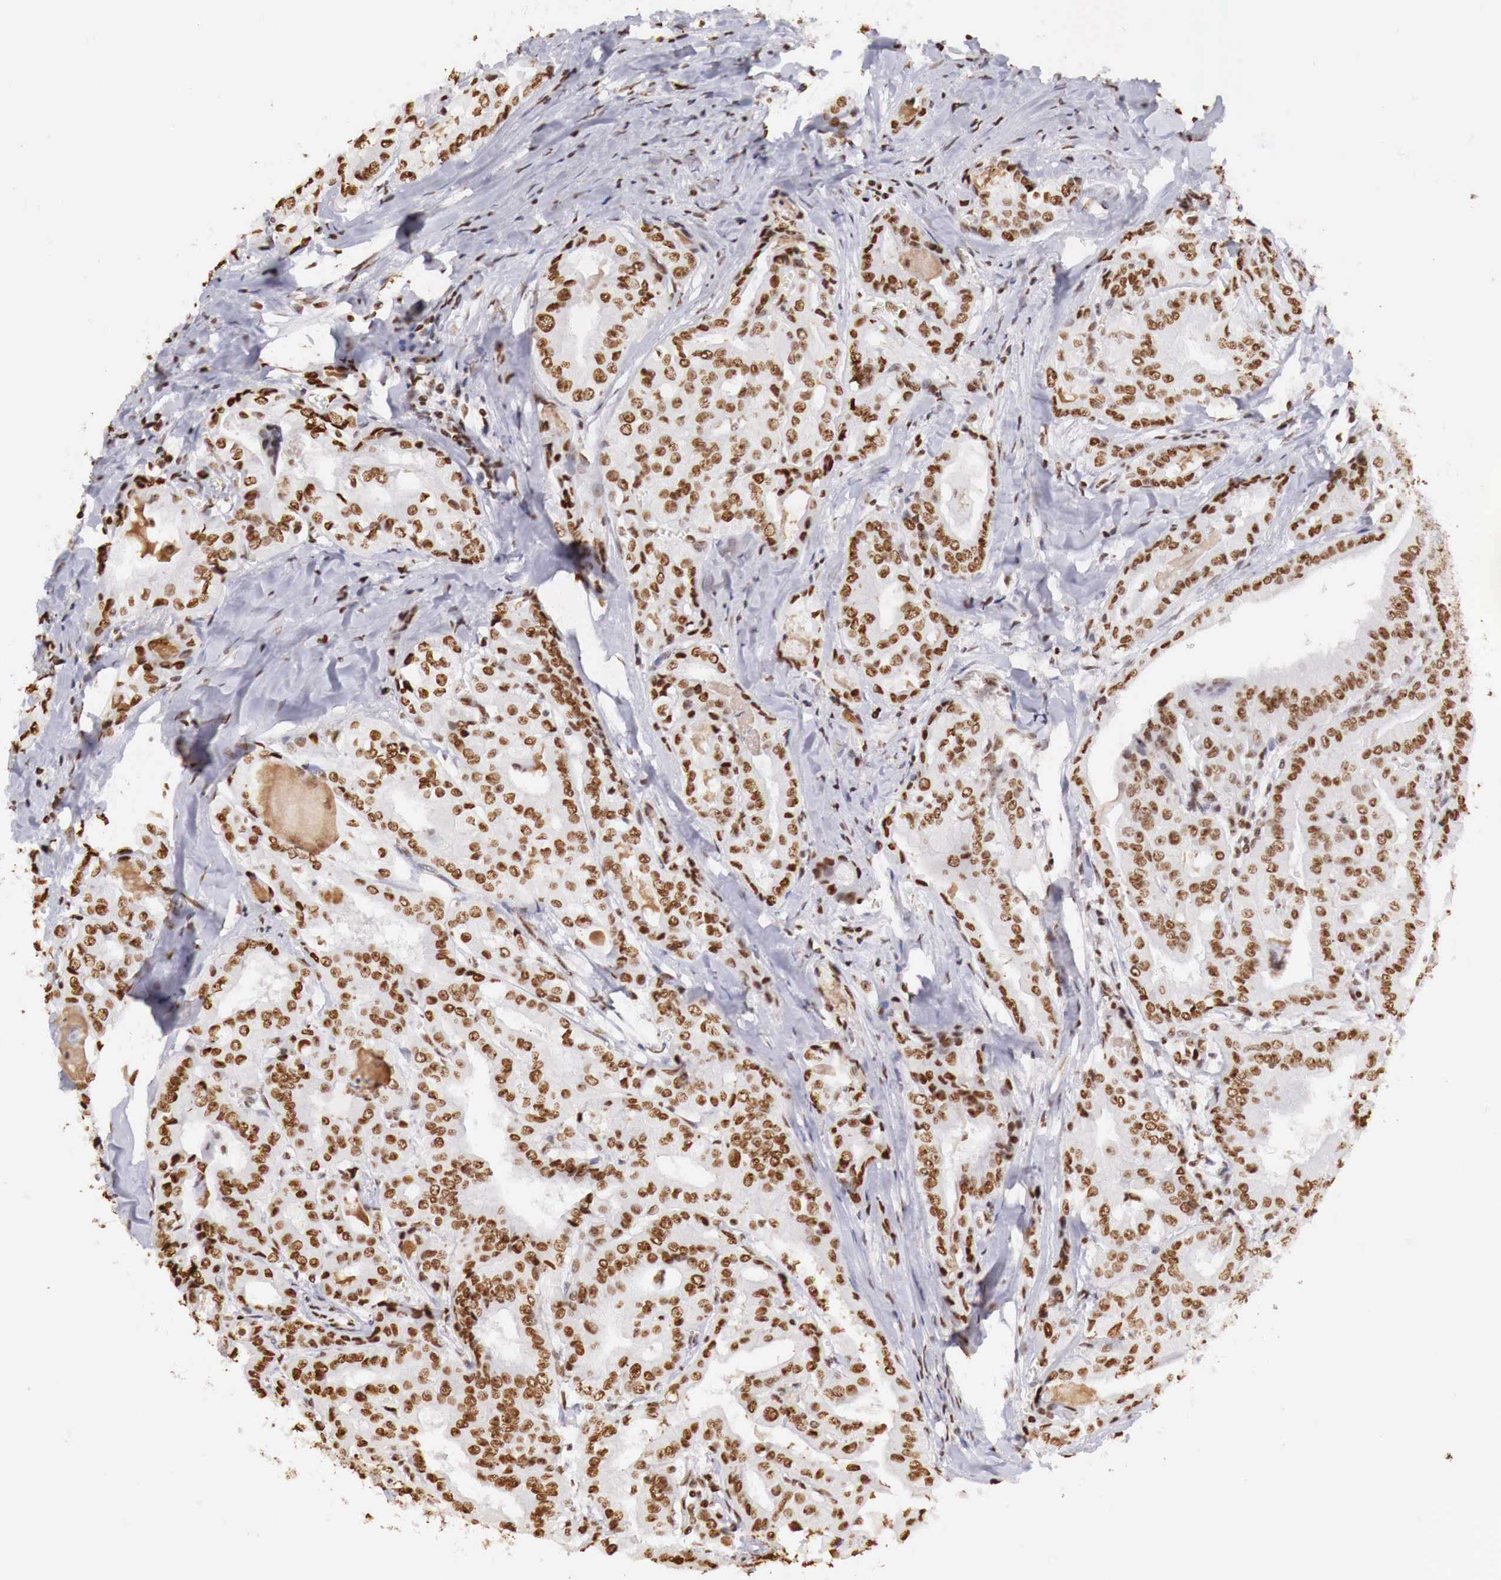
{"staining": {"intensity": "strong", "quantity": ">75%", "location": "nuclear"}, "tissue": "thyroid cancer", "cell_type": "Tumor cells", "image_type": "cancer", "snomed": [{"axis": "morphology", "description": "Papillary adenocarcinoma, NOS"}, {"axis": "topography", "description": "Thyroid gland"}], "caption": "Immunohistochemical staining of thyroid cancer exhibits high levels of strong nuclear protein positivity in about >75% of tumor cells.", "gene": "DKC1", "patient": {"sex": "female", "age": 71}}